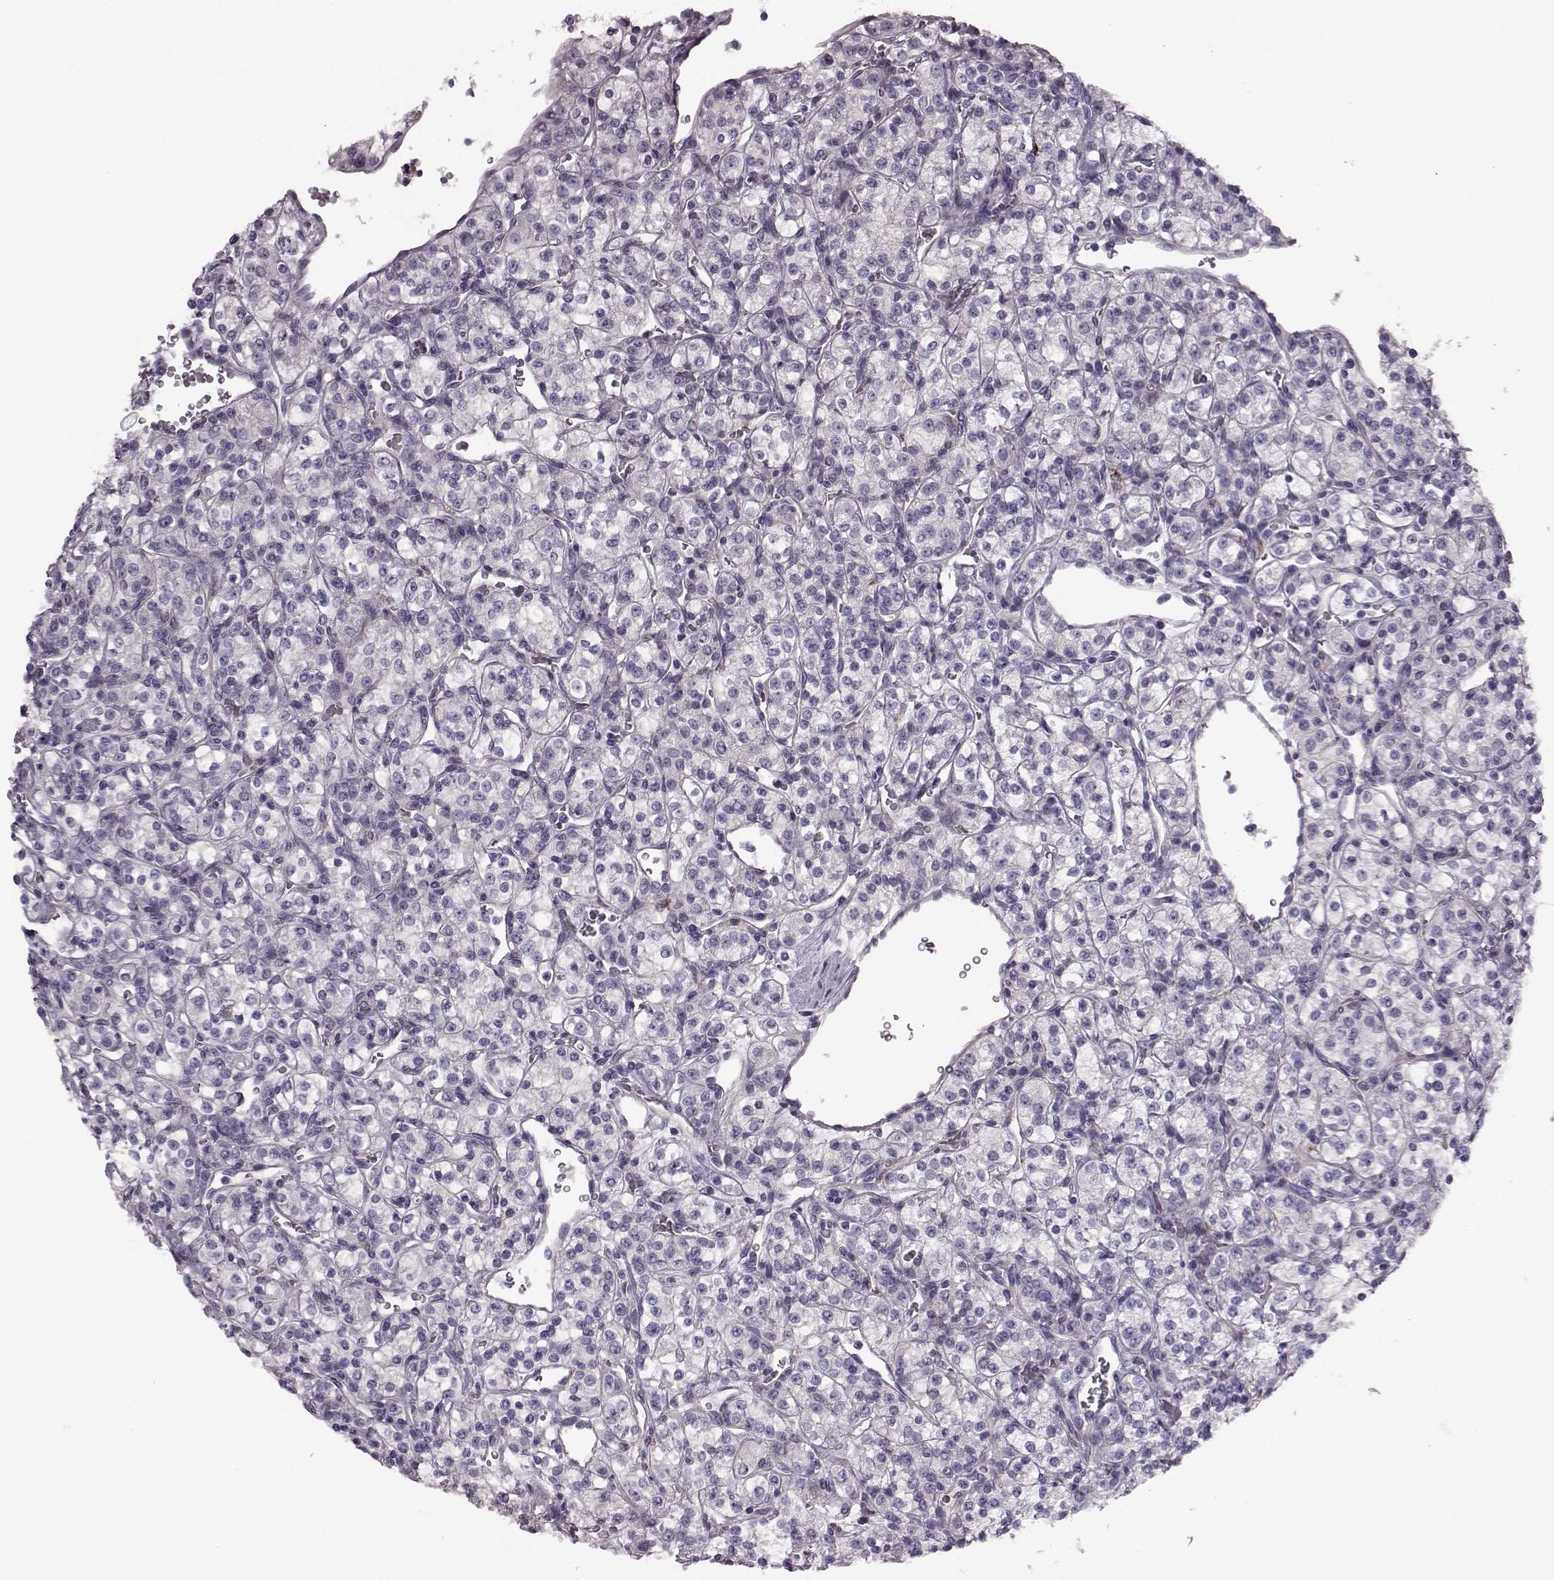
{"staining": {"intensity": "negative", "quantity": "none", "location": "none"}, "tissue": "renal cancer", "cell_type": "Tumor cells", "image_type": "cancer", "snomed": [{"axis": "morphology", "description": "Adenocarcinoma, NOS"}, {"axis": "topography", "description": "Kidney"}], "caption": "This micrograph is of renal adenocarcinoma stained with IHC to label a protein in brown with the nuclei are counter-stained blue. There is no staining in tumor cells. (Stains: DAB (3,3'-diaminobenzidine) IHC with hematoxylin counter stain, Microscopy: brightfield microscopy at high magnification).", "gene": "SNTG1", "patient": {"sex": "male", "age": 77}}